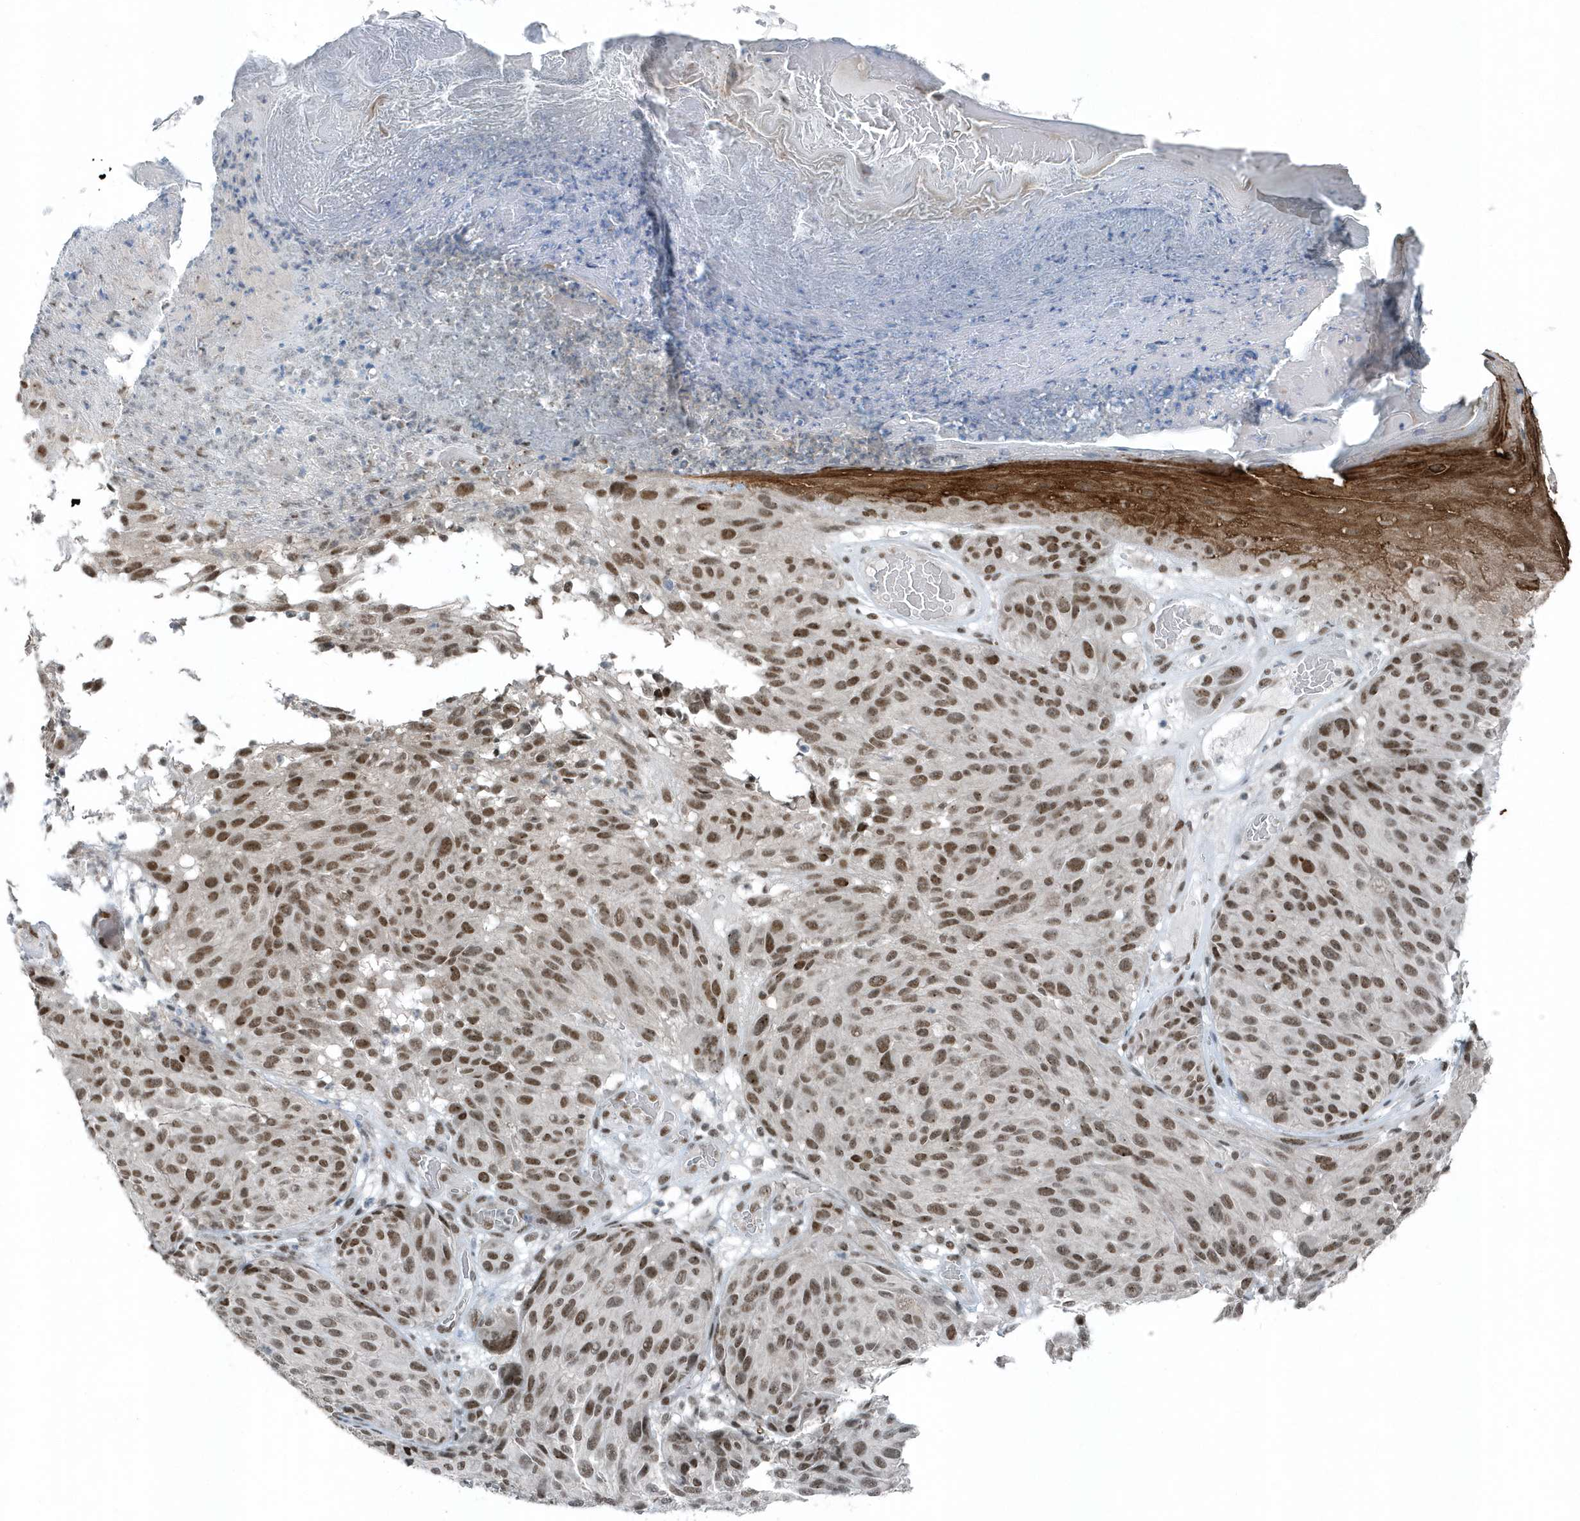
{"staining": {"intensity": "moderate", "quantity": ">75%", "location": "nuclear"}, "tissue": "melanoma", "cell_type": "Tumor cells", "image_type": "cancer", "snomed": [{"axis": "morphology", "description": "Malignant melanoma, NOS"}, {"axis": "topography", "description": "Skin"}], "caption": "This photomicrograph shows immunohistochemistry staining of melanoma, with medium moderate nuclear expression in approximately >75% of tumor cells.", "gene": "YTHDC1", "patient": {"sex": "male", "age": 83}}